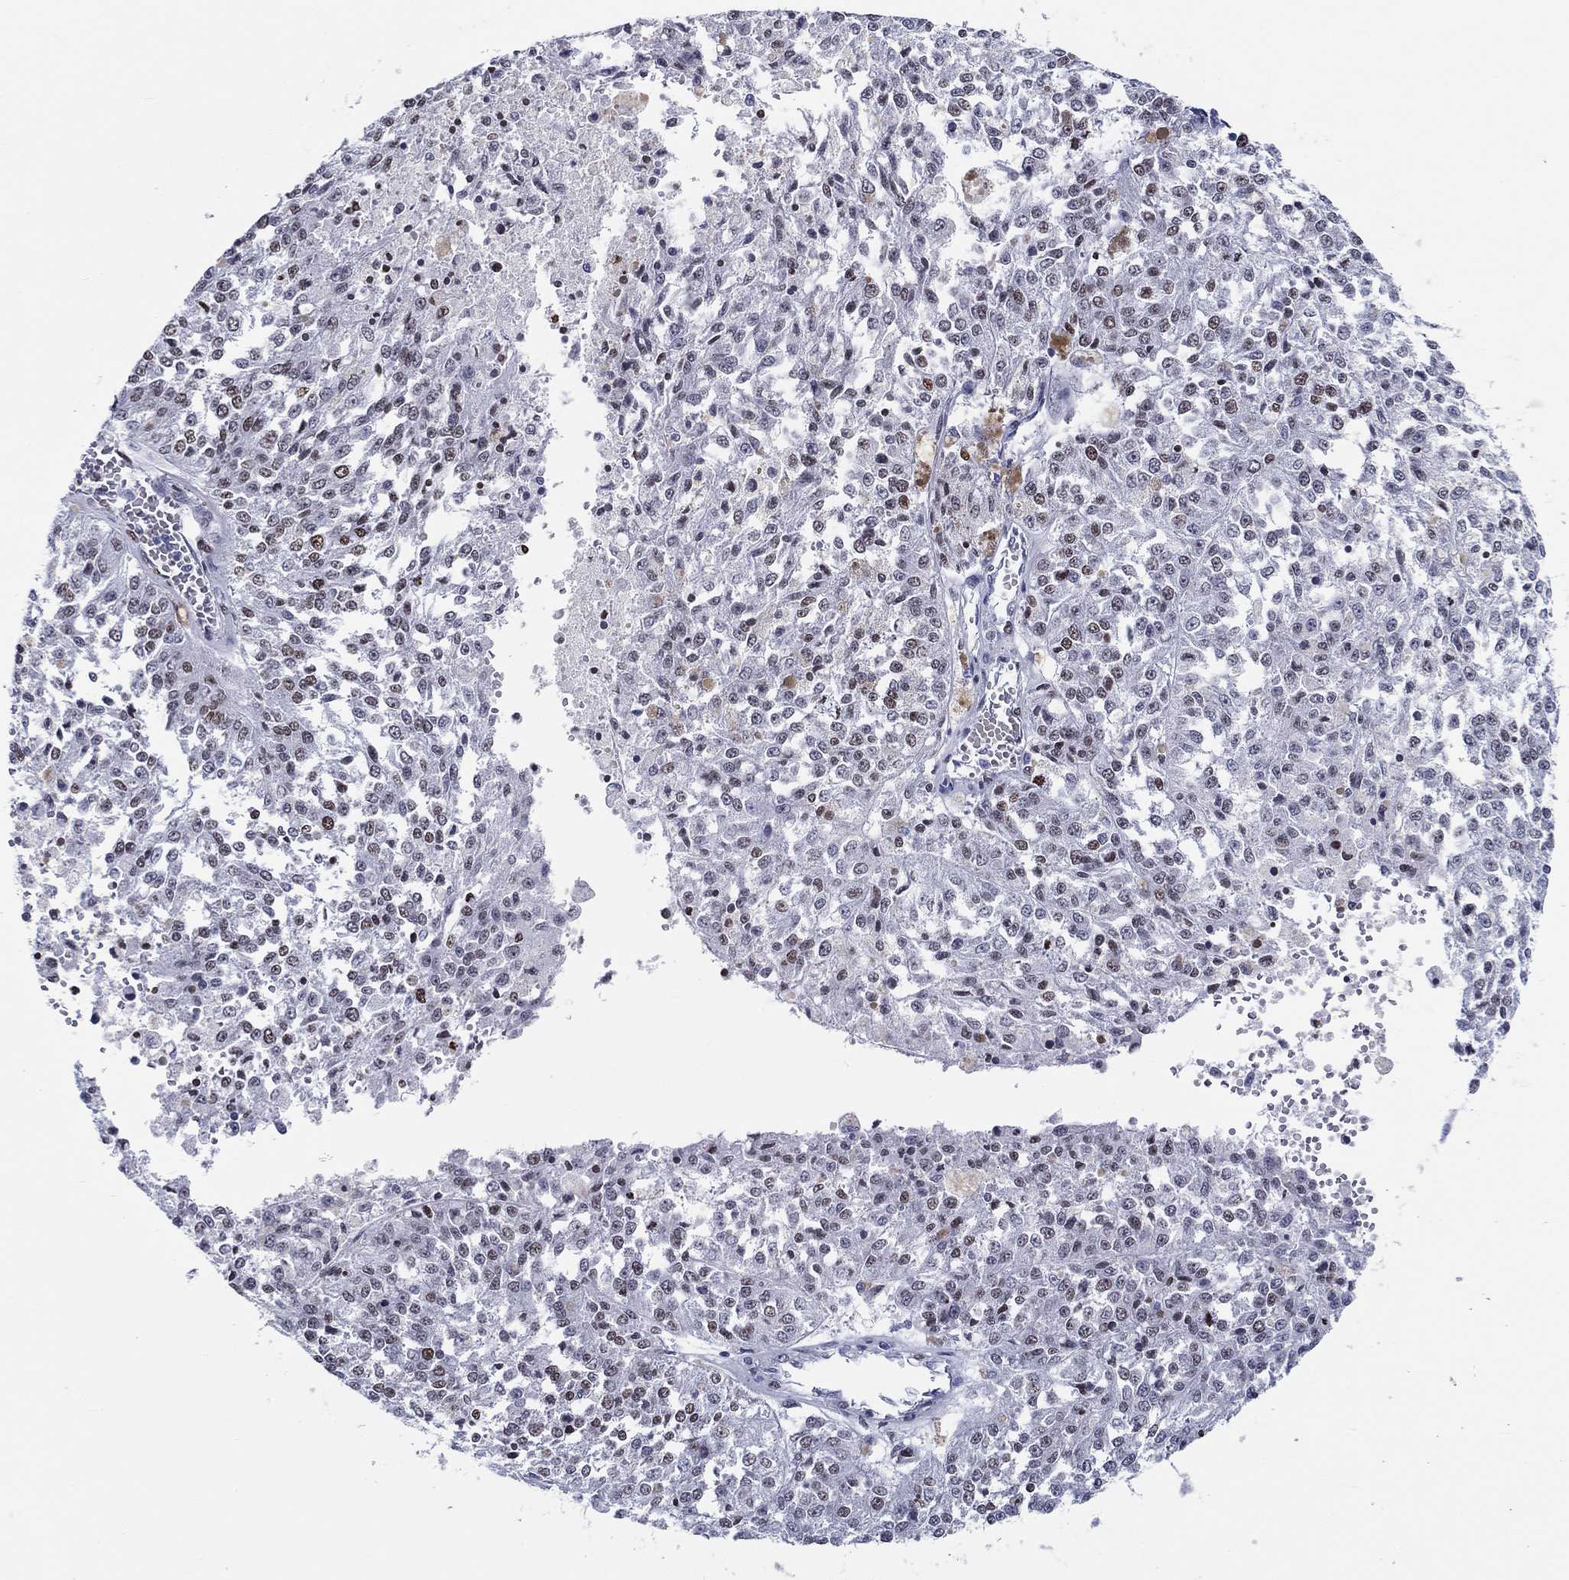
{"staining": {"intensity": "moderate", "quantity": "<25%", "location": "nuclear"}, "tissue": "melanoma", "cell_type": "Tumor cells", "image_type": "cancer", "snomed": [{"axis": "morphology", "description": "Malignant melanoma, Metastatic site"}, {"axis": "topography", "description": "Lymph node"}], "caption": "A brown stain labels moderate nuclear expression of a protein in human melanoma tumor cells. The staining was performed using DAB (3,3'-diaminobenzidine) to visualize the protein expression in brown, while the nuclei were stained in blue with hematoxylin (Magnification: 20x).", "gene": "H1-1", "patient": {"sex": "female", "age": 64}}